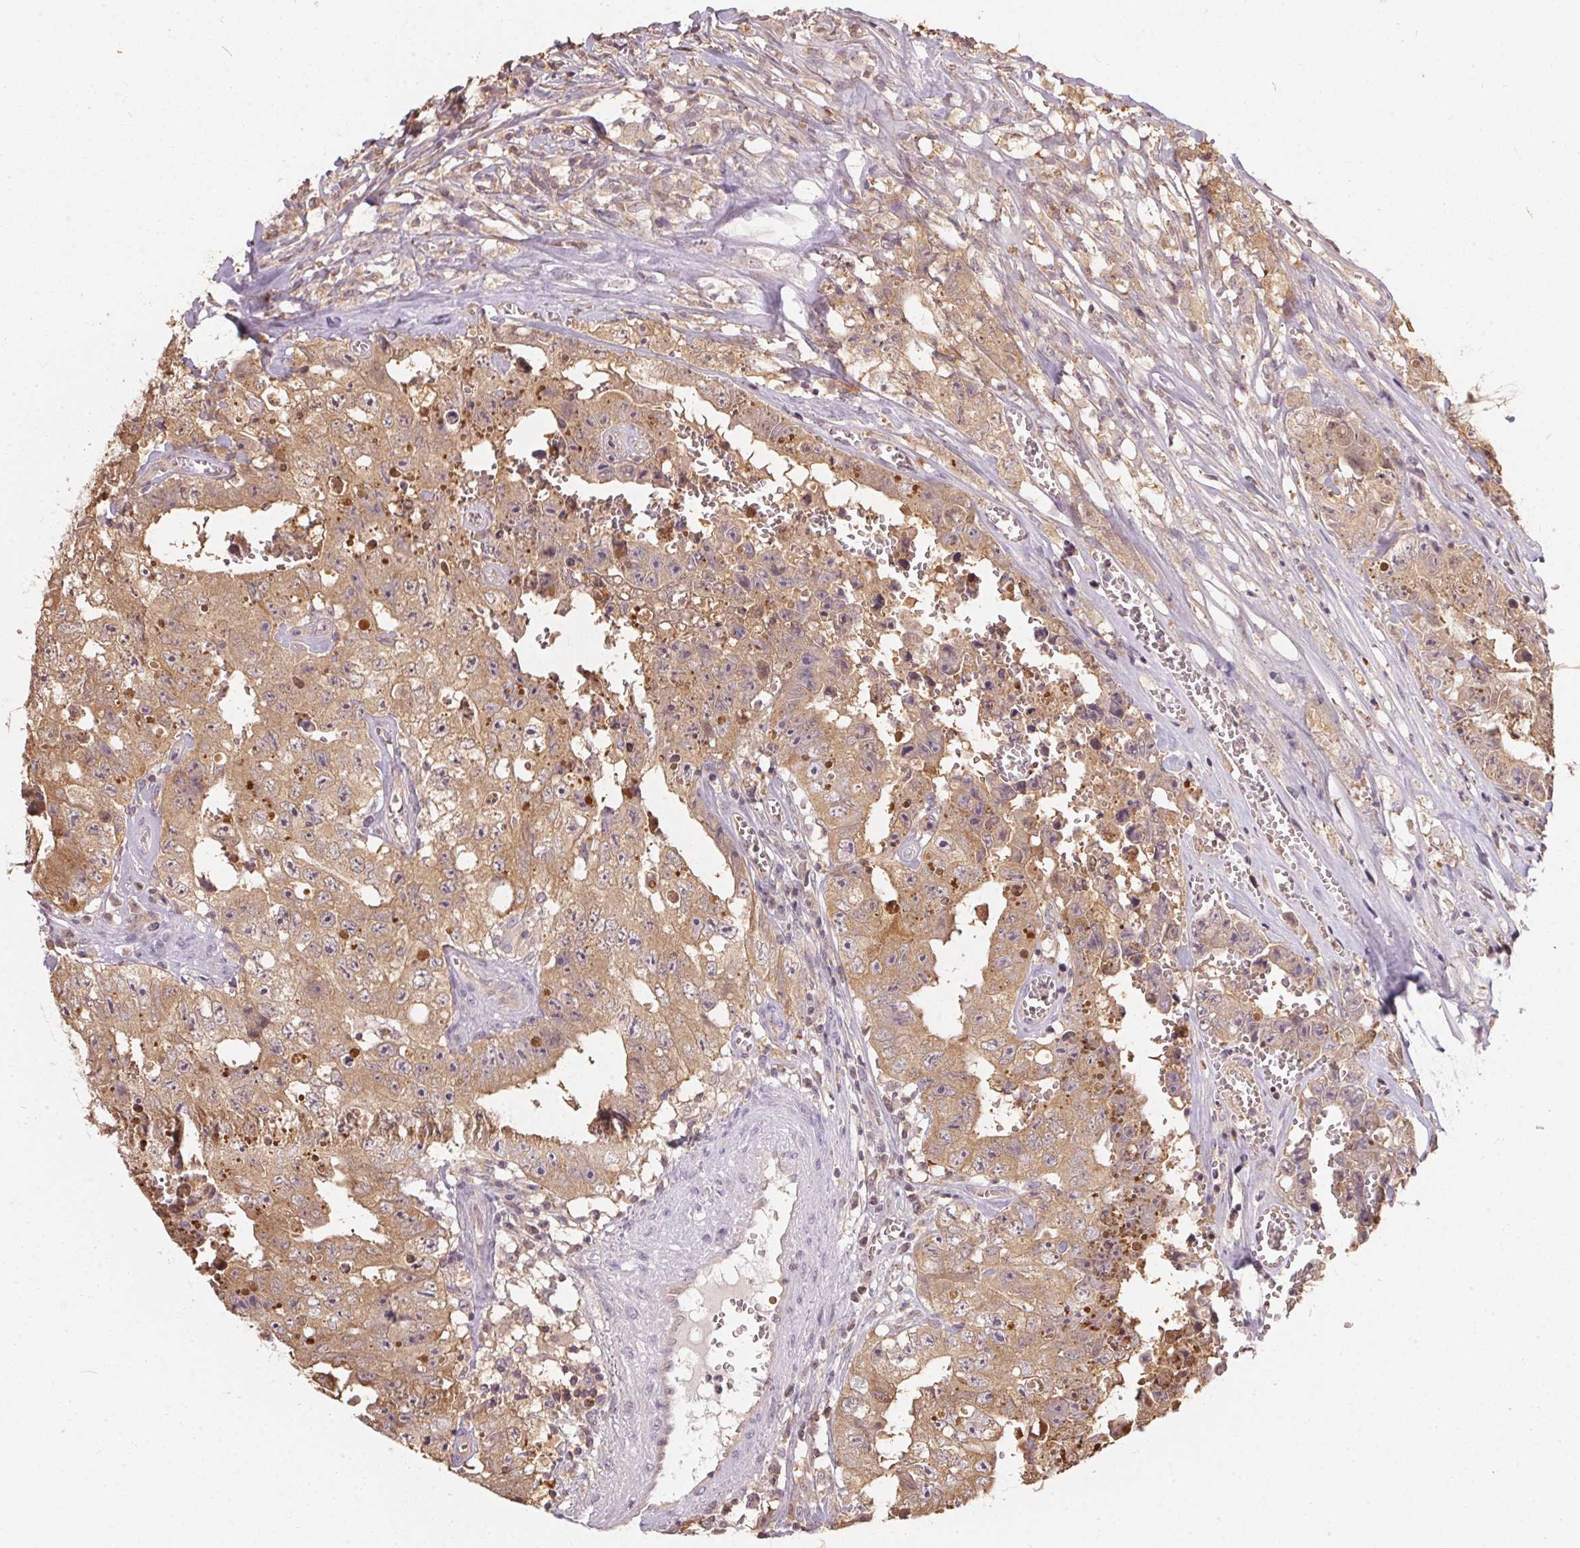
{"staining": {"intensity": "moderate", "quantity": "25%-75%", "location": "cytoplasmic/membranous"}, "tissue": "testis cancer", "cell_type": "Tumor cells", "image_type": "cancer", "snomed": [{"axis": "morphology", "description": "Carcinoma, Embryonal, NOS"}, {"axis": "topography", "description": "Testis"}], "caption": "A photomicrograph of embryonal carcinoma (testis) stained for a protein demonstrates moderate cytoplasmic/membranous brown staining in tumor cells.", "gene": "BLMH", "patient": {"sex": "male", "age": 36}}